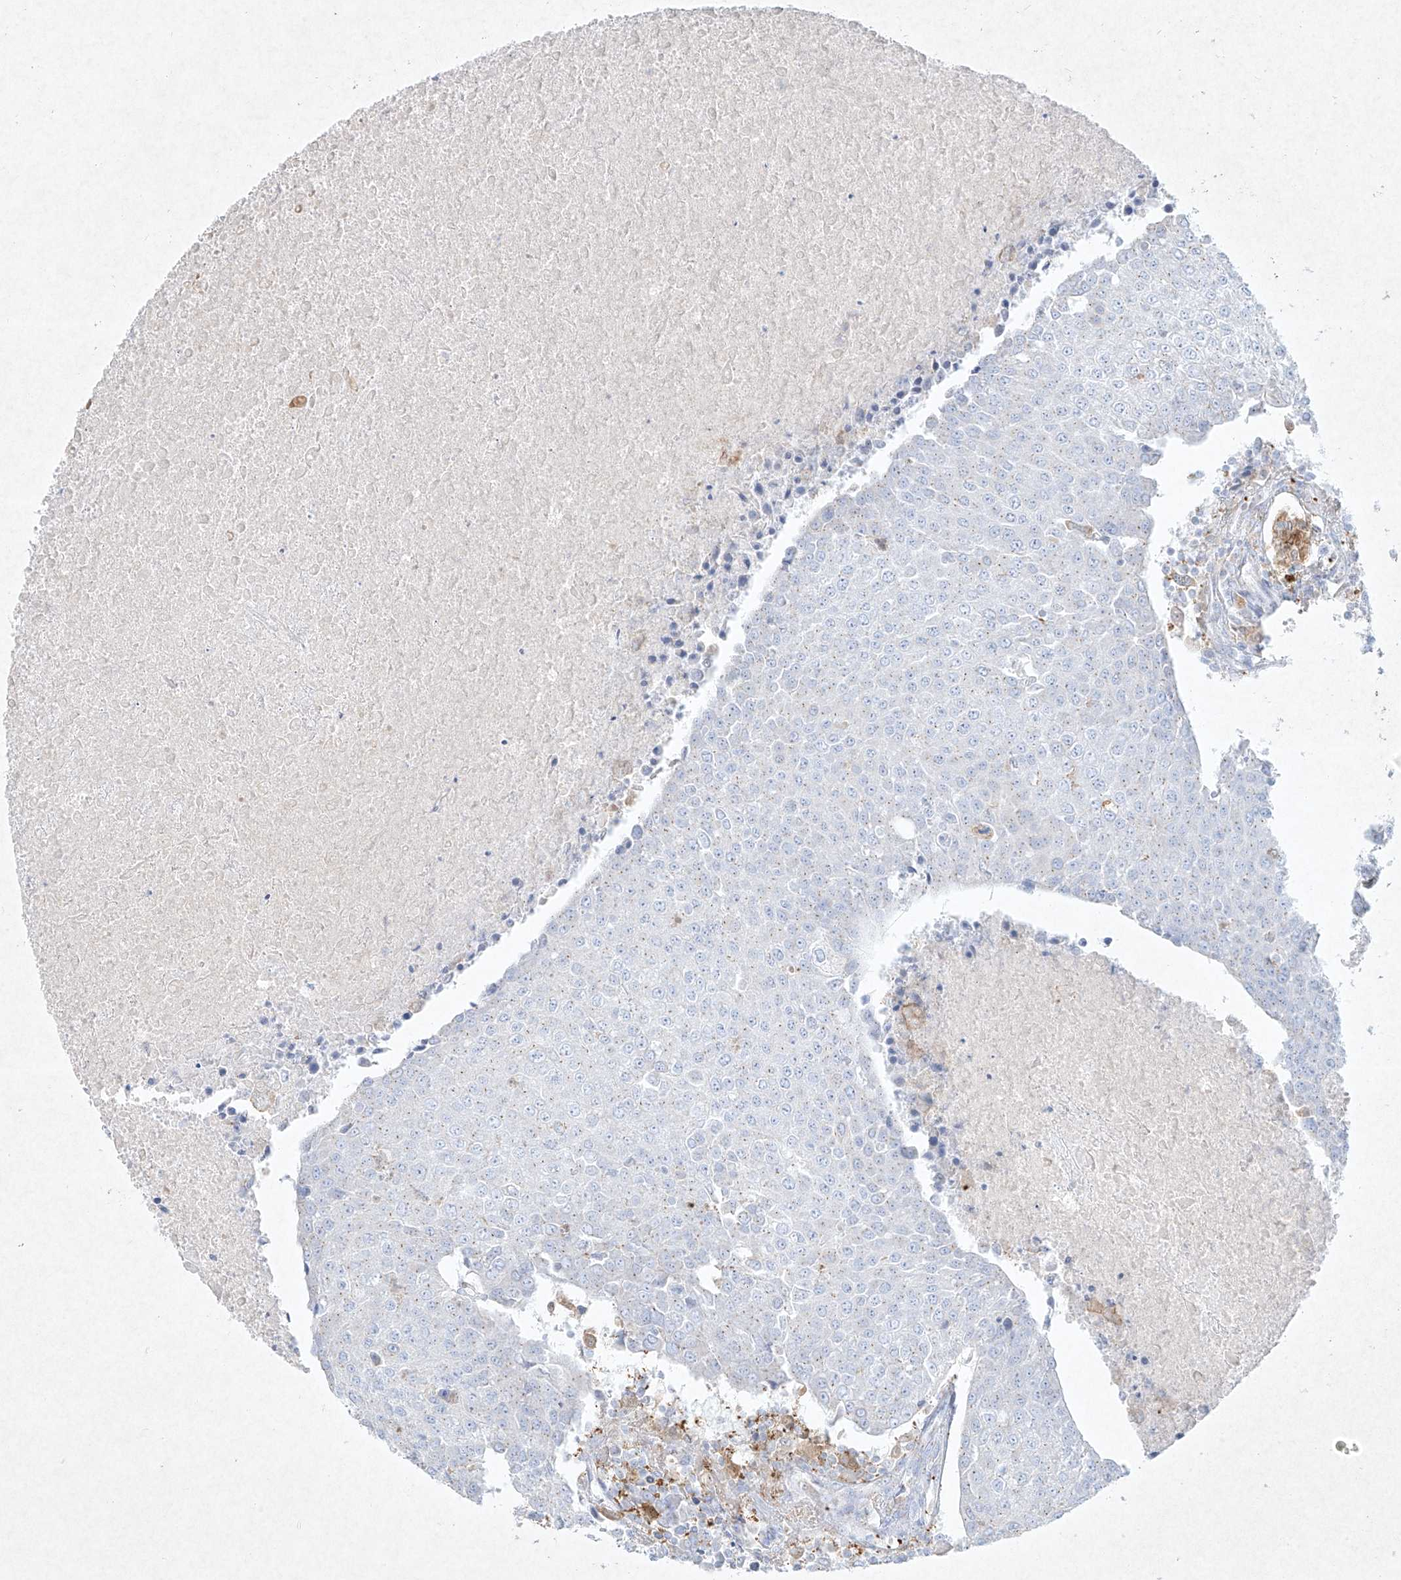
{"staining": {"intensity": "negative", "quantity": "none", "location": "none"}, "tissue": "urothelial cancer", "cell_type": "Tumor cells", "image_type": "cancer", "snomed": [{"axis": "morphology", "description": "Urothelial carcinoma, High grade"}, {"axis": "topography", "description": "Urinary bladder"}], "caption": "Tumor cells are negative for protein expression in human high-grade urothelial carcinoma.", "gene": "PLEK", "patient": {"sex": "female", "age": 85}}